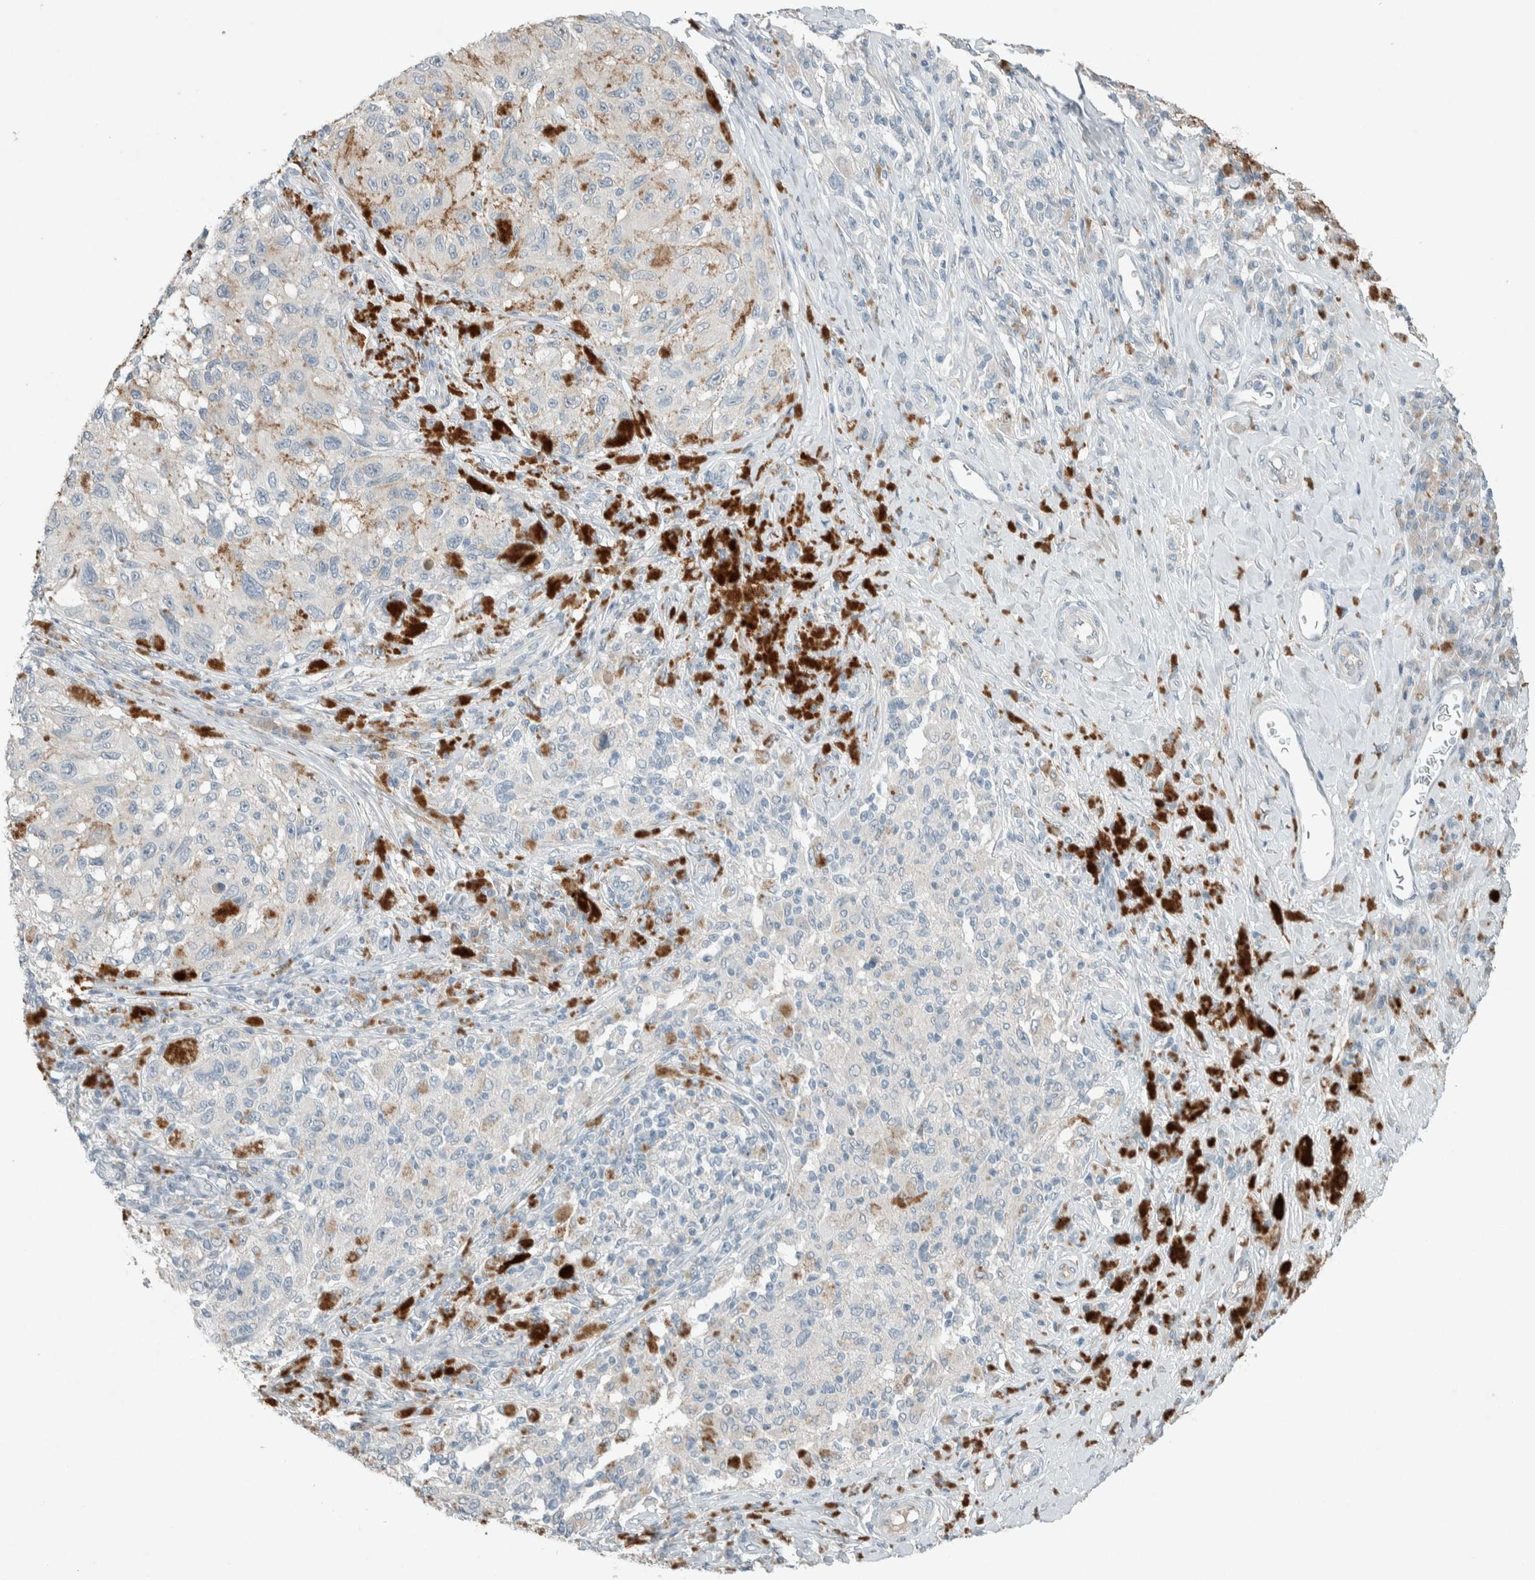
{"staining": {"intensity": "weak", "quantity": "<25%", "location": "cytoplasmic/membranous"}, "tissue": "melanoma", "cell_type": "Tumor cells", "image_type": "cancer", "snomed": [{"axis": "morphology", "description": "Malignant melanoma, NOS"}, {"axis": "topography", "description": "Skin"}], "caption": "DAB (3,3'-diaminobenzidine) immunohistochemical staining of human melanoma displays no significant expression in tumor cells.", "gene": "CERCAM", "patient": {"sex": "female", "age": 73}}